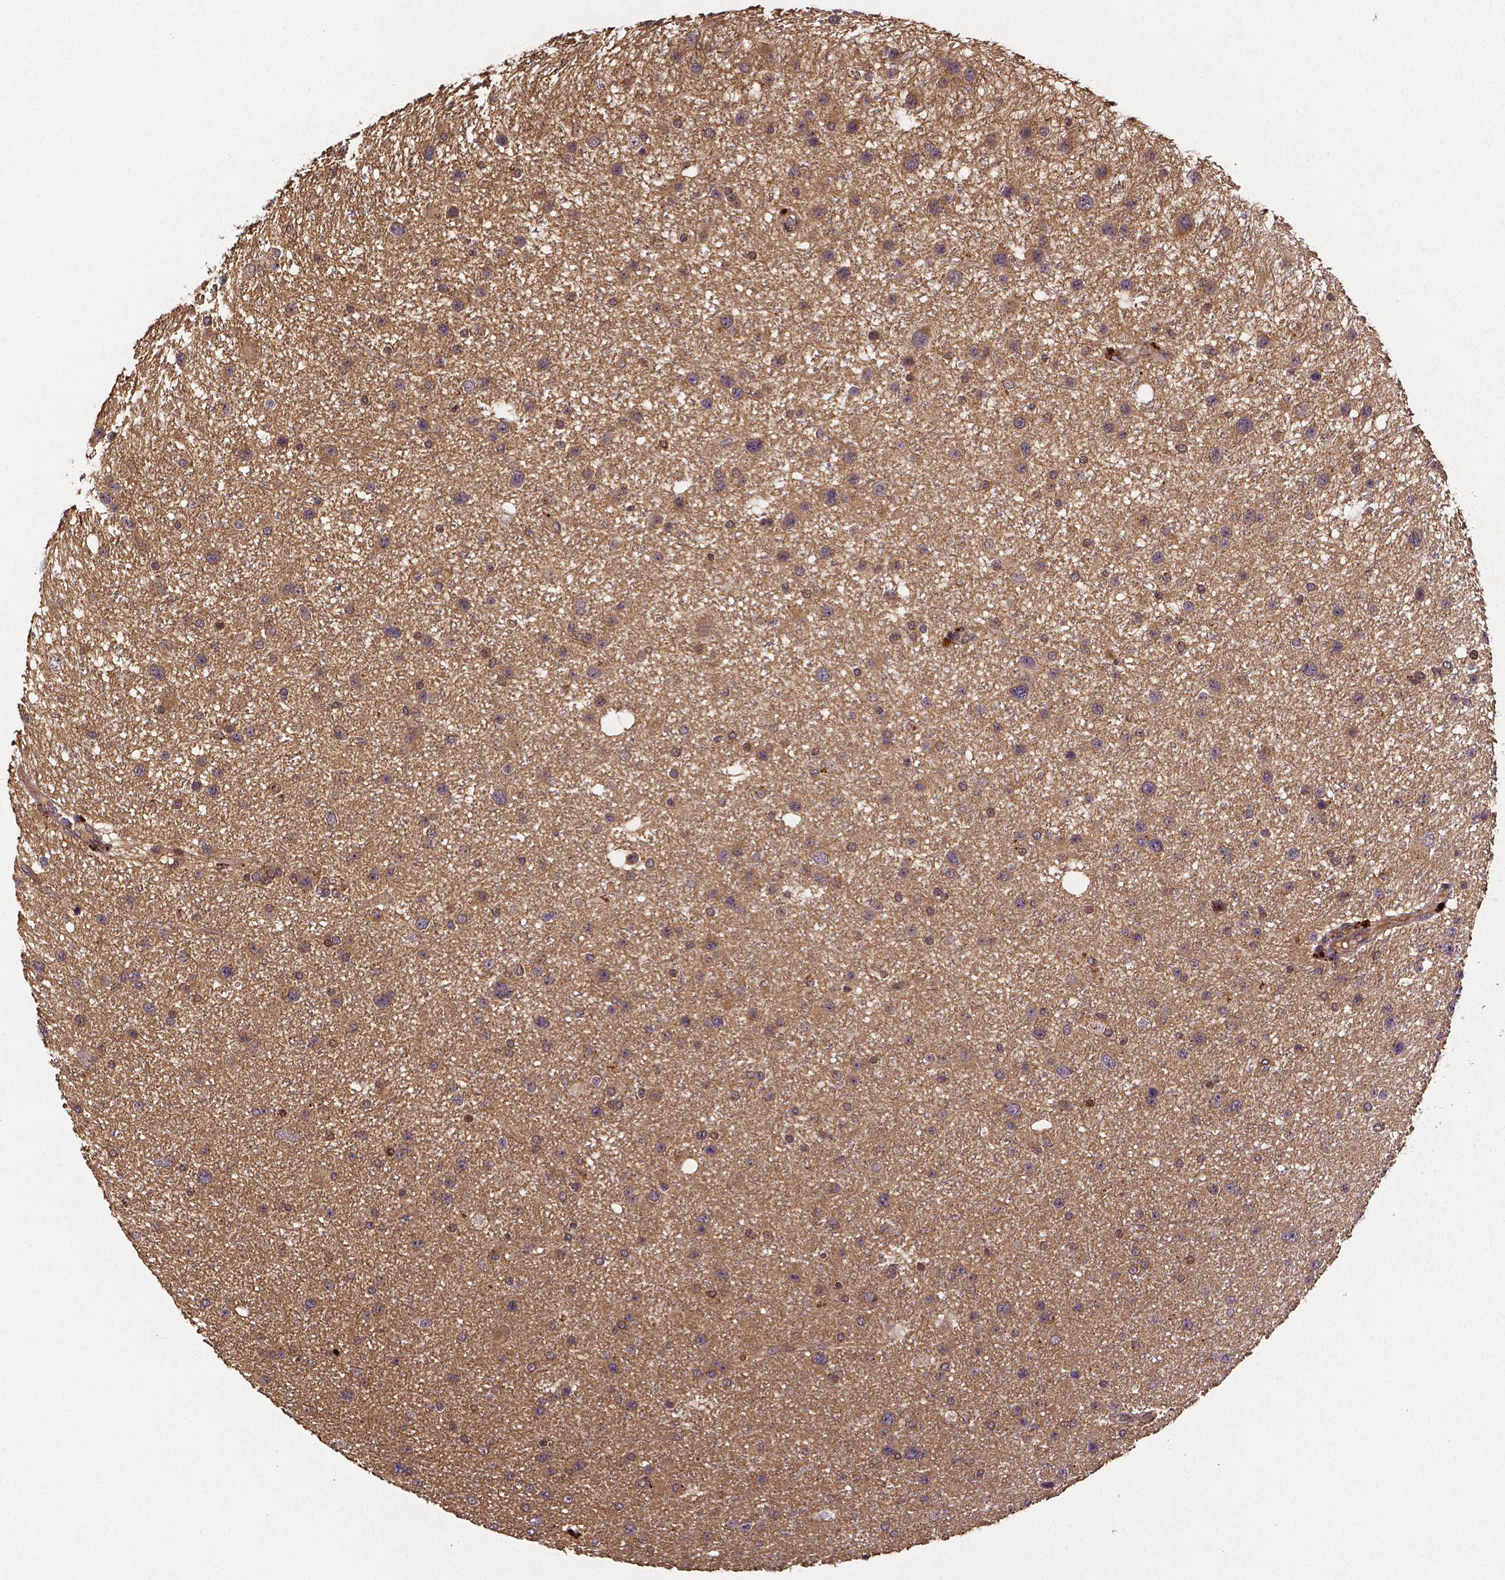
{"staining": {"intensity": "moderate", "quantity": ">75%", "location": "cytoplasmic/membranous"}, "tissue": "glioma", "cell_type": "Tumor cells", "image_type": "cancer", "snomed": [{"axis": "morphology", "description": "Glioma, malignant, Low grade"}, {"axis": "topography", "description": "Brain"}], "caption": "Moderate cytoplasmic/membranous expression is identified in about >75% of tumor cells in low-grade glioma (malignant). Ihc stains the protein of interest in brown and the nuclei are stained blue.", "gene": "RNF123", "patient": {"sex": "female", "age": 32}}